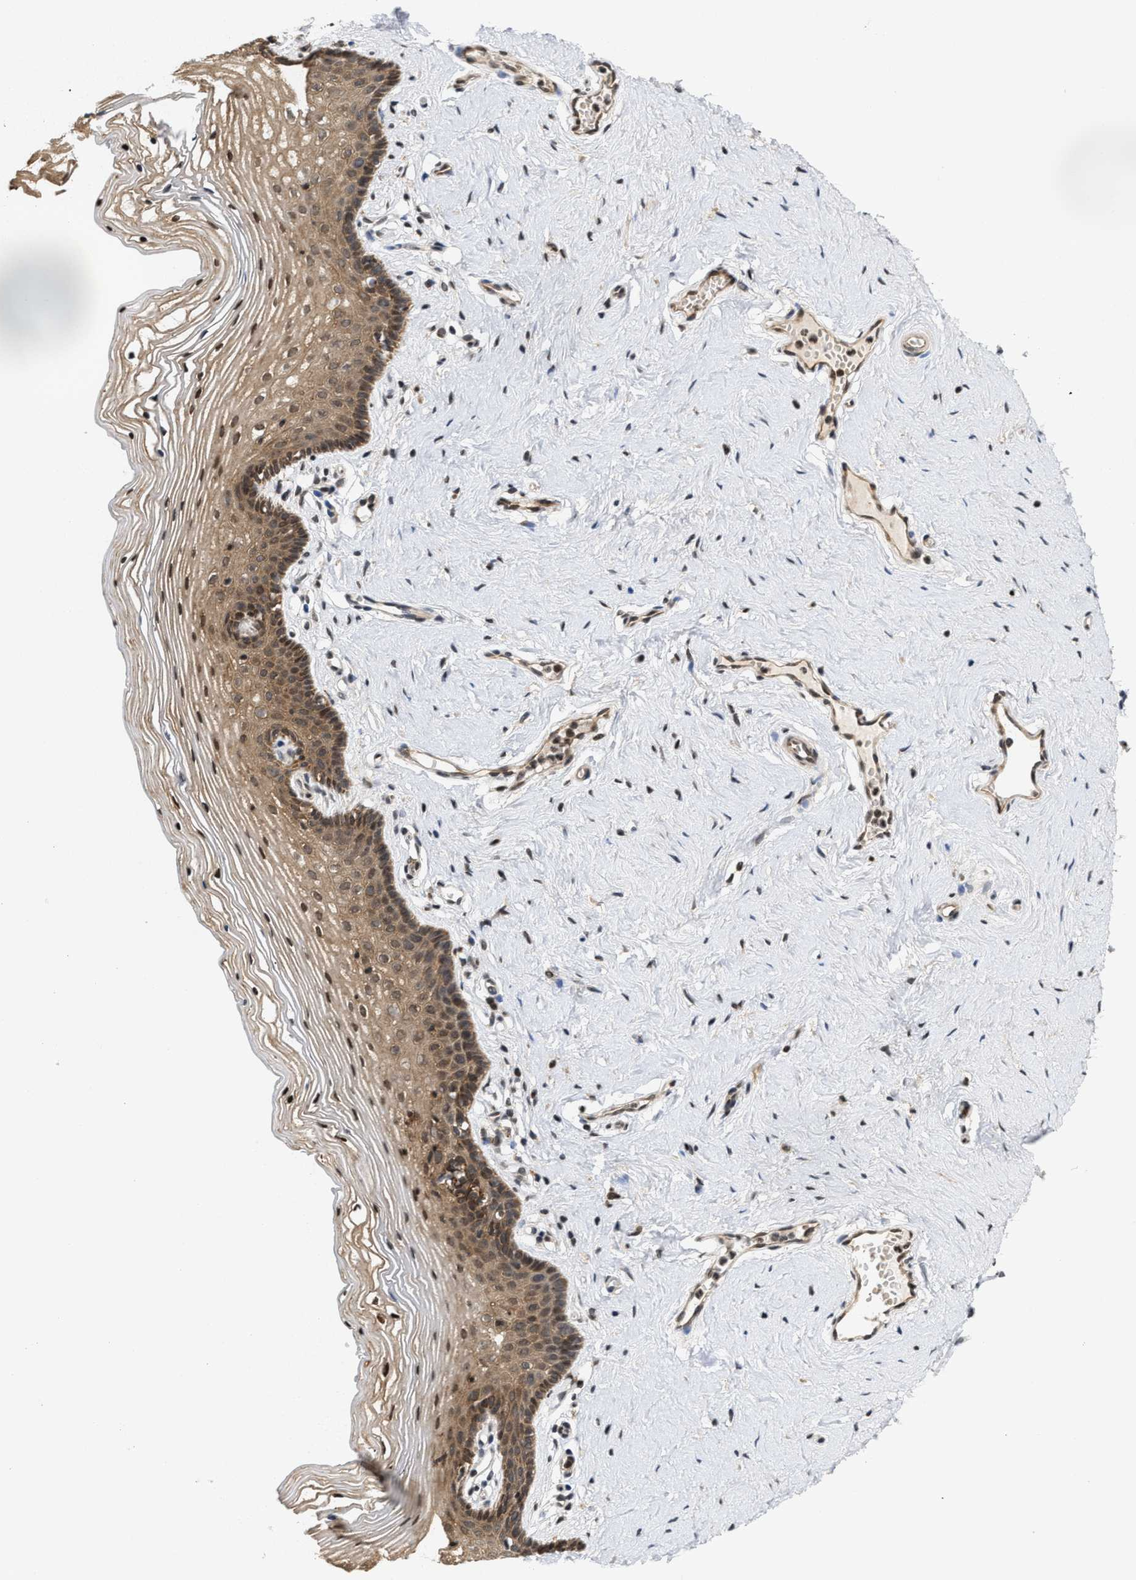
{"staining": {"intensity": "moderate", "quantity": "25%-75%", "location": "cytoplasmic/membranous,nuclear"}, "tissue": "vagina", "cell_type": "Squamous epithelial cells", "image_type": "normal", "snomed": [{"axis": "morphology", "description": "Normal tissue, NOS"}, {"axis": "topography", "description": "Vagina"}], "caption": "Vagina stained with IHC shows moderate cytoplasmic/membranous,nuclear staining in about 25%-75% of squamous epithelial cells. Using DAB (3,3'-diaminobenzidine) (brown) and hematoxylin (blue) stains, captured at high magnification using brightfield microscopy.", "gene": "ANKRD6", "patient": {"sex": "female", "age": 32}}